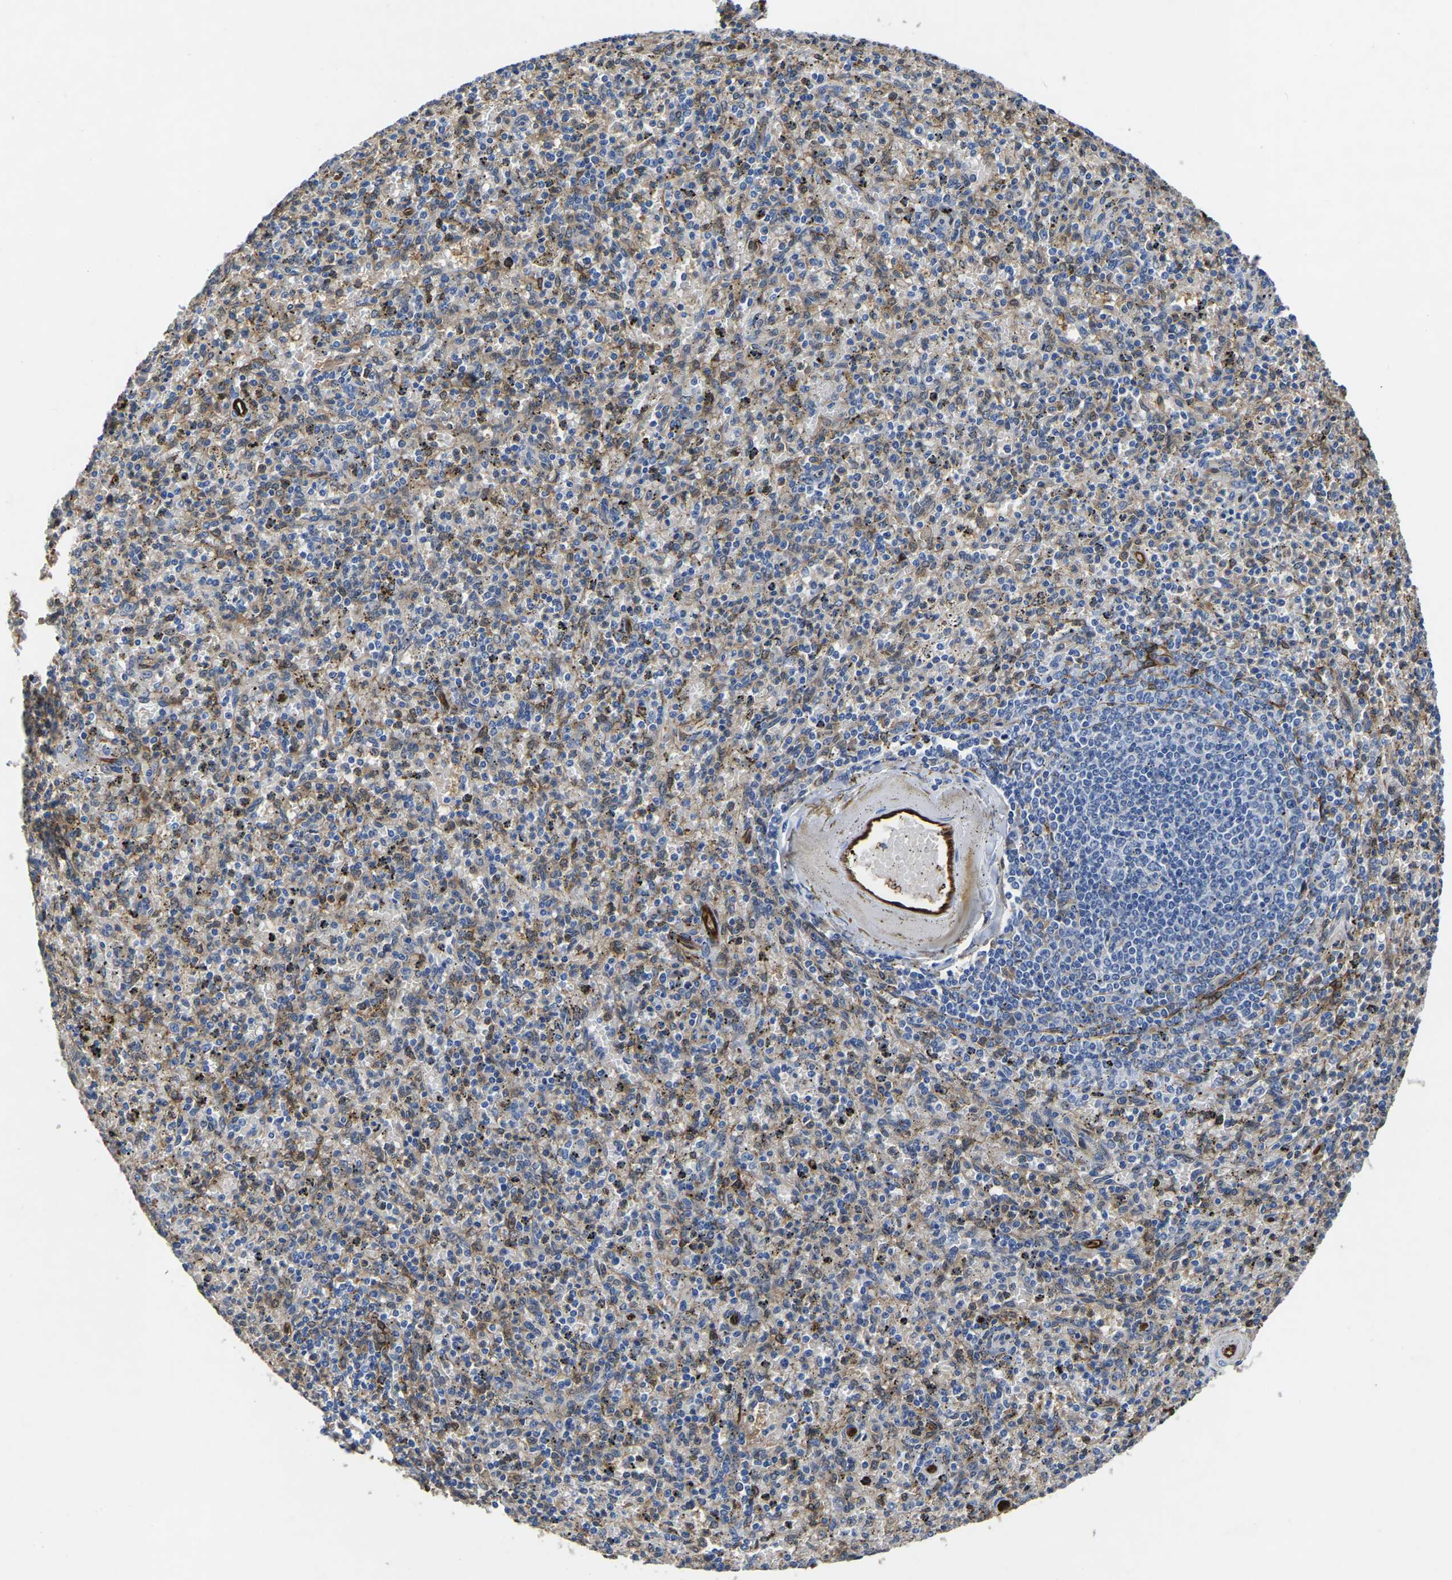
{"staining": {"intensity": "weak", "quantity": "25%-75%", "location": "cytoplasmic/membranous"}, "tissue": "spleen", "cell_type": "Cells in red pulp", "image_type": "normal", "snomed": [{"axis": "morphology", "description": "Normal tissue, NOS"}, {"axis": "topography", "description": "Spleen"}], "caption": "Immunohistochemical staining of unremarkable spleen reveals weak cytoplasmic/membranous protein expression in about 25%-75% of cells in red pulp.", "gene": "ATG2B", "patient": {"sex": "male", "age": 72}}